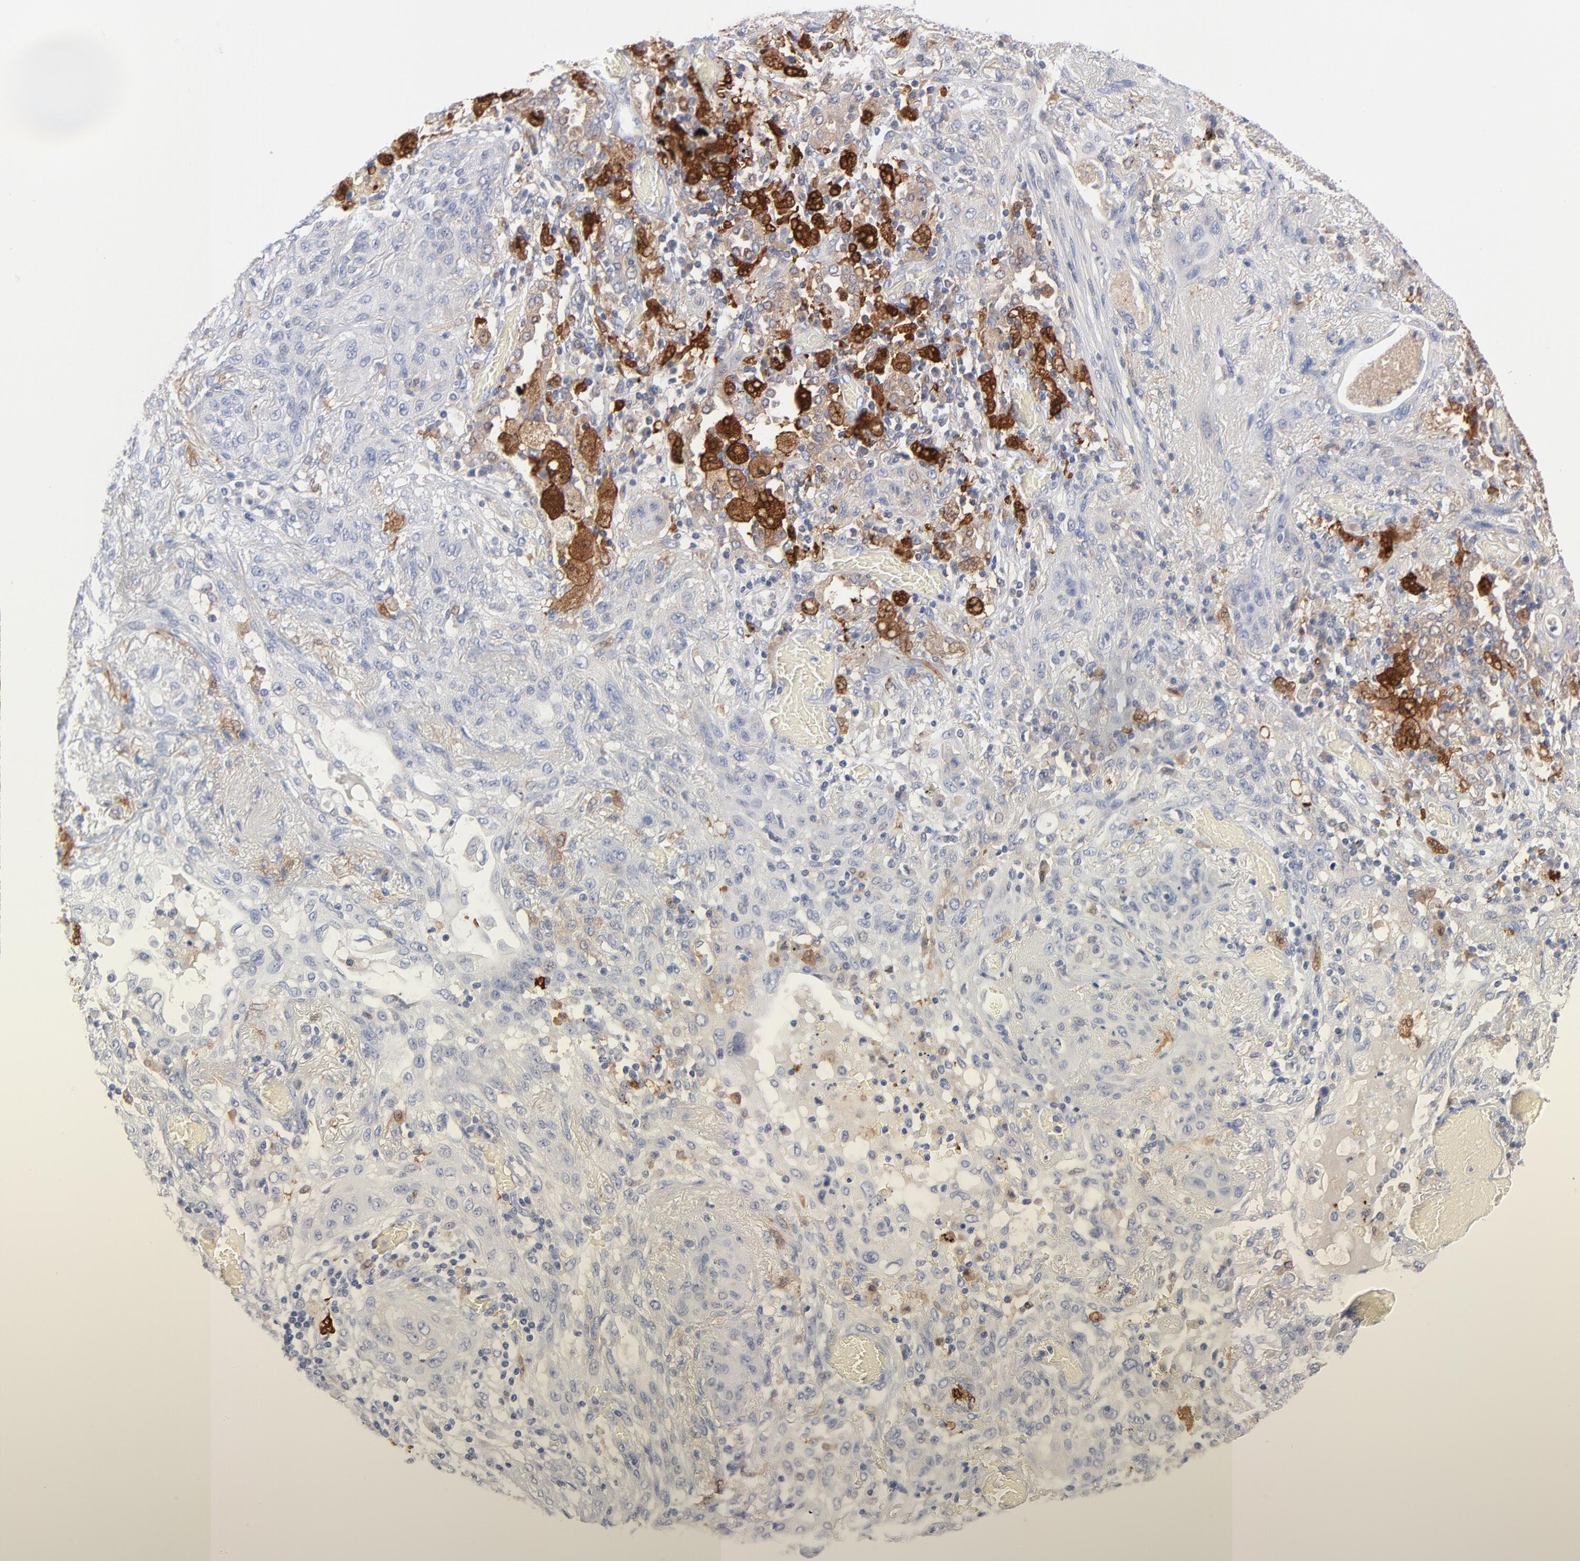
{"staining": {"intensity": "negative", "quantity": "none", "location": "none"}, "tissue": "lung cancer", "cell_type": "Tumor cells", "image_type": "cancer", "snomed": [{"axis": "morphology", "description": "Squamous cell carcinoma, NOS"}, {"axis": "topography", "description": "Lung"}], "caption": "Immunohistochemistry (IHC) histopathology image of neoplastic tissue: lung squamous cell carcinoma stained with DAB exhibits no significant protein staining in tumor cells.", "gene": "IFIT2", "patient": {"sex": "female", "age": 47}}